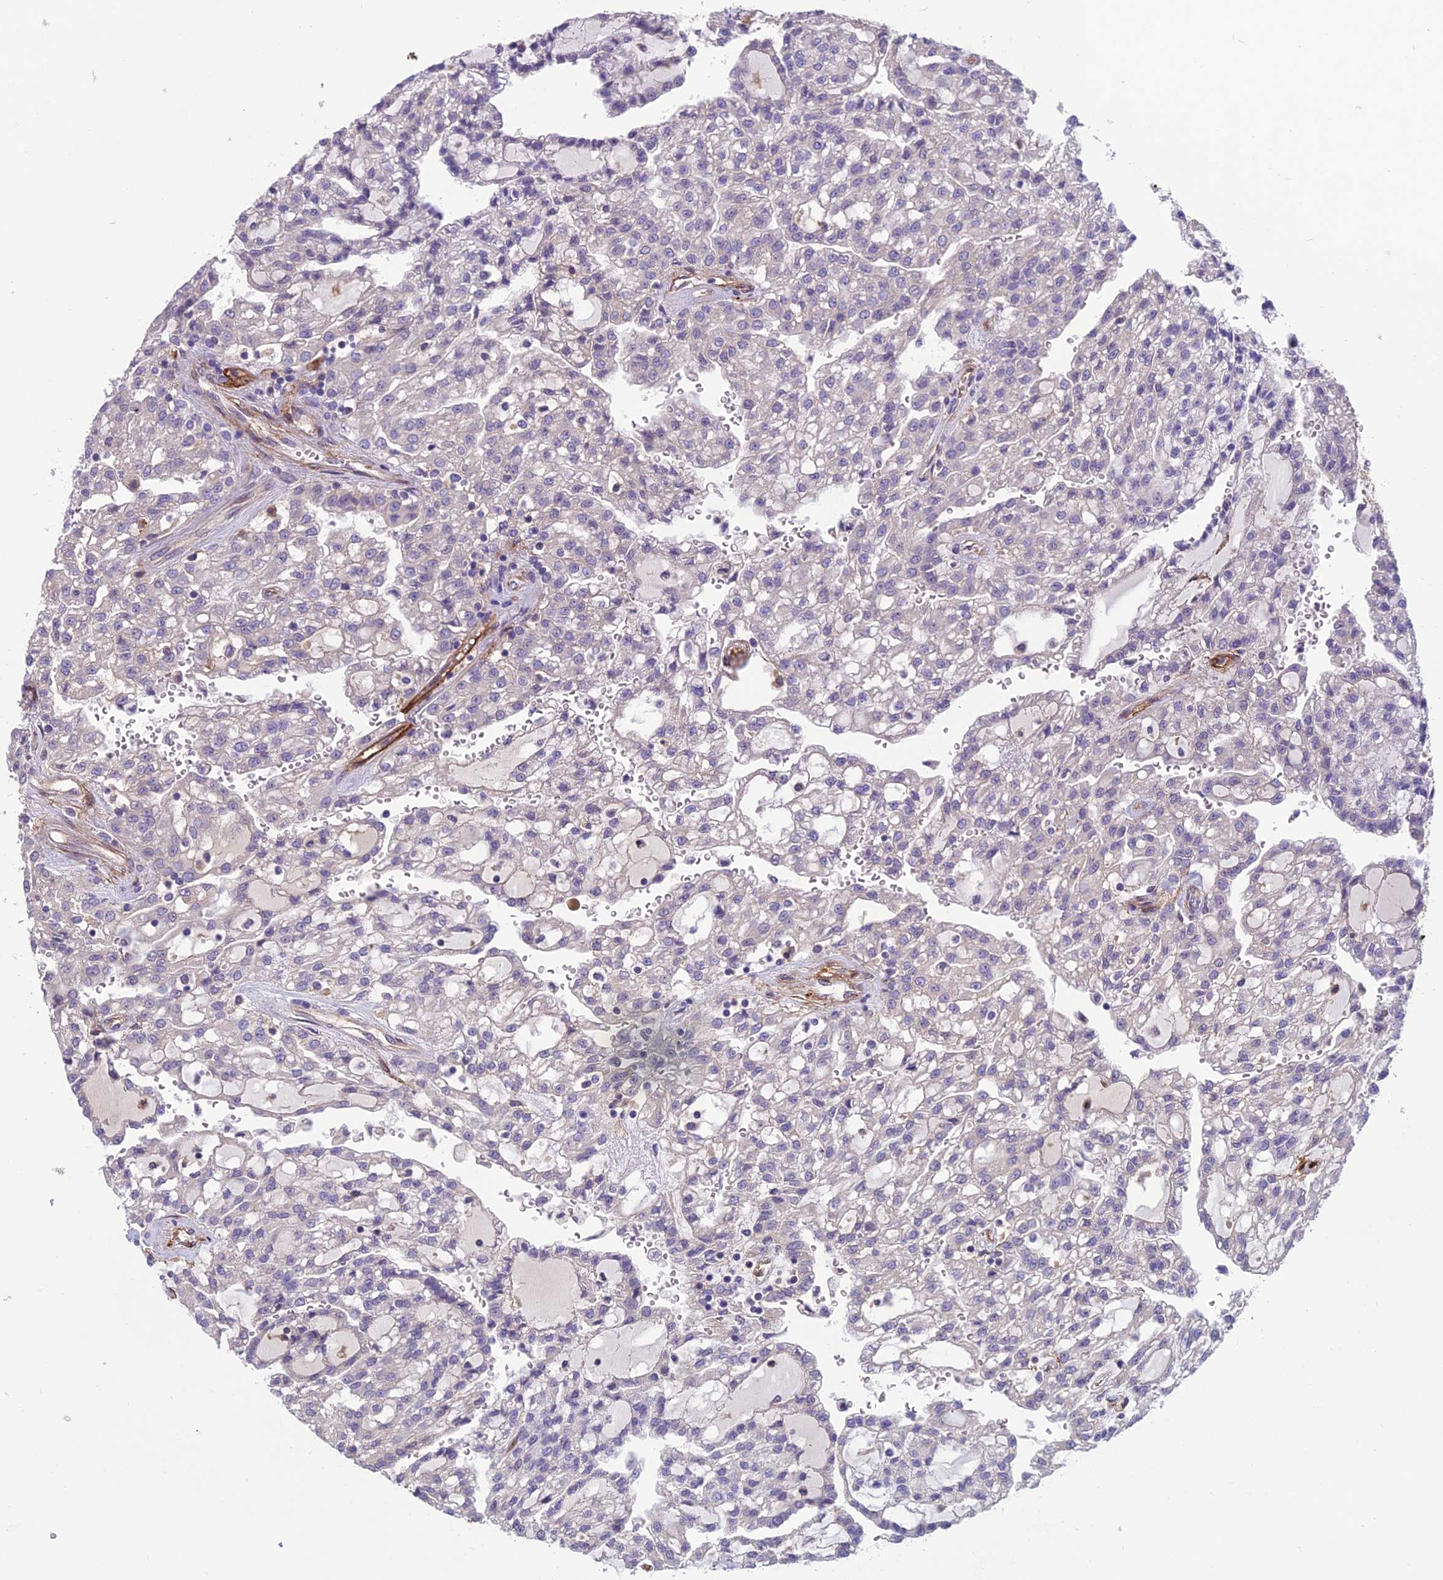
{"staining": {"intensity": "negative", "quantity": "none", "location": "none"}, "tissue": "renal cancer", "cell_type": "Tumor cells", "image_type": "cancer", "snomed": [{"axis": "morphology", "description": "Adenocarcinoma, NOS"}, {"axis": "topography", "description": "Kidney"}], "caption": "Tumor cells are negative for brown protein staining in renal cancer (adenocarcinoma).", "gene": "TSPAN15", "patient": {"sex": "male", "age": 63}}